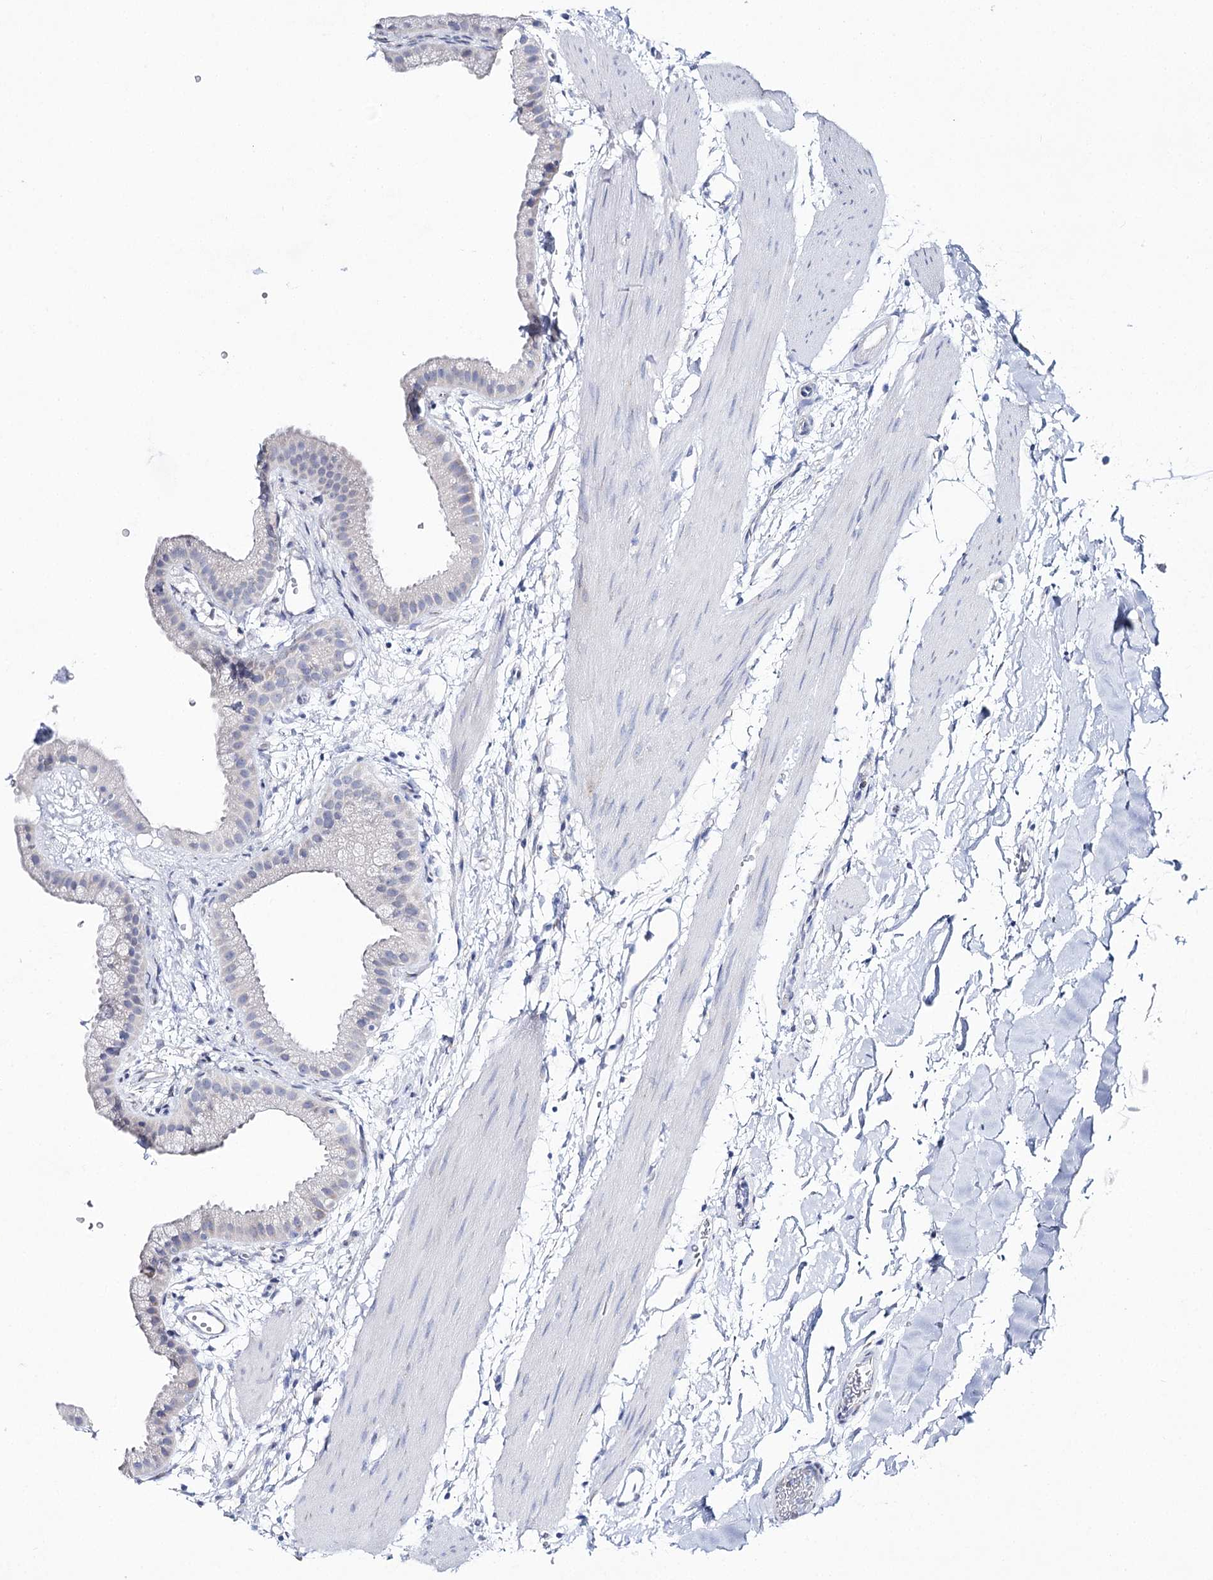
{"staining": {"intensity": "negative", "quantity": "none", "location": "none"}, "tissue": "gallbladder", "cell_type": "Glandular cells", "image_type": "normal", "snomed": [{"axis": "morphology", "description": "Normal tissue, NOS"}, {"axis": "topography", "description": "Gallbladder"}], "caption": "The immunohistochemistry image has no significant staining in glandular cells of gallbladder. (DAB (3,3'-diaminobenzidine) immunohistochemistry with hematoxylin counter stain).", "gene": "CSN3", "patient": {"sex": "female", "age": 64}}